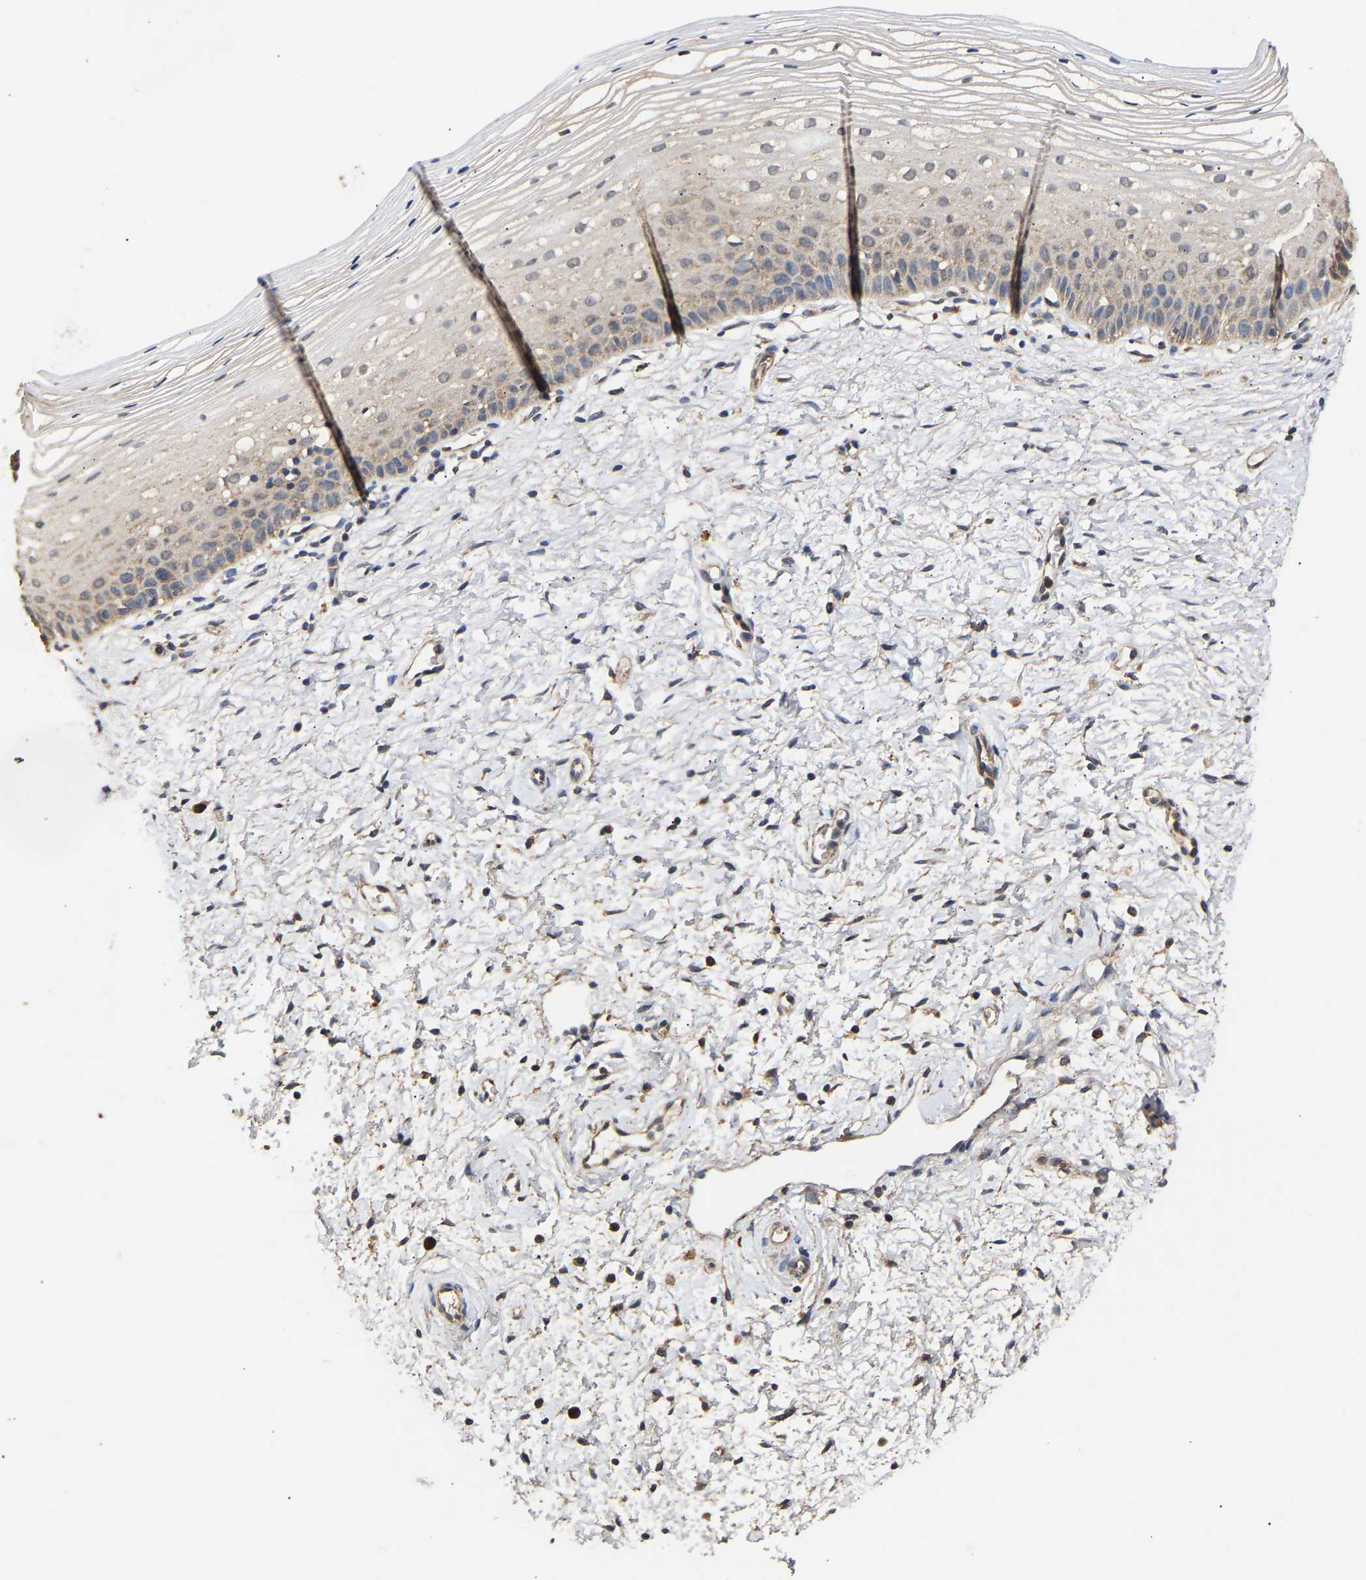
{"staining": {"intensity": "moderate", "quantity": ">75%", "location": "cytoplasmic/membranous"}, "tissue": "cervix", "cell_type": "Glandular cells", "image_type": "normal", "snomed": [{"axis": "morphology", "description": "Normal tissue, NOS"}, {"axis": "topography", "description": "Cervix"}], "caption": "A micrograph of cervix stained for a protein reveals moderate cytoplasmic/membranous brown staining in glandular cells. The staining was performed using DAB, with brown indicating positive protein expression. Nuclei are stained blue with hematoxylin.", "gene": "ZNF26", "patient": {"sex": "female", "age": 72}}